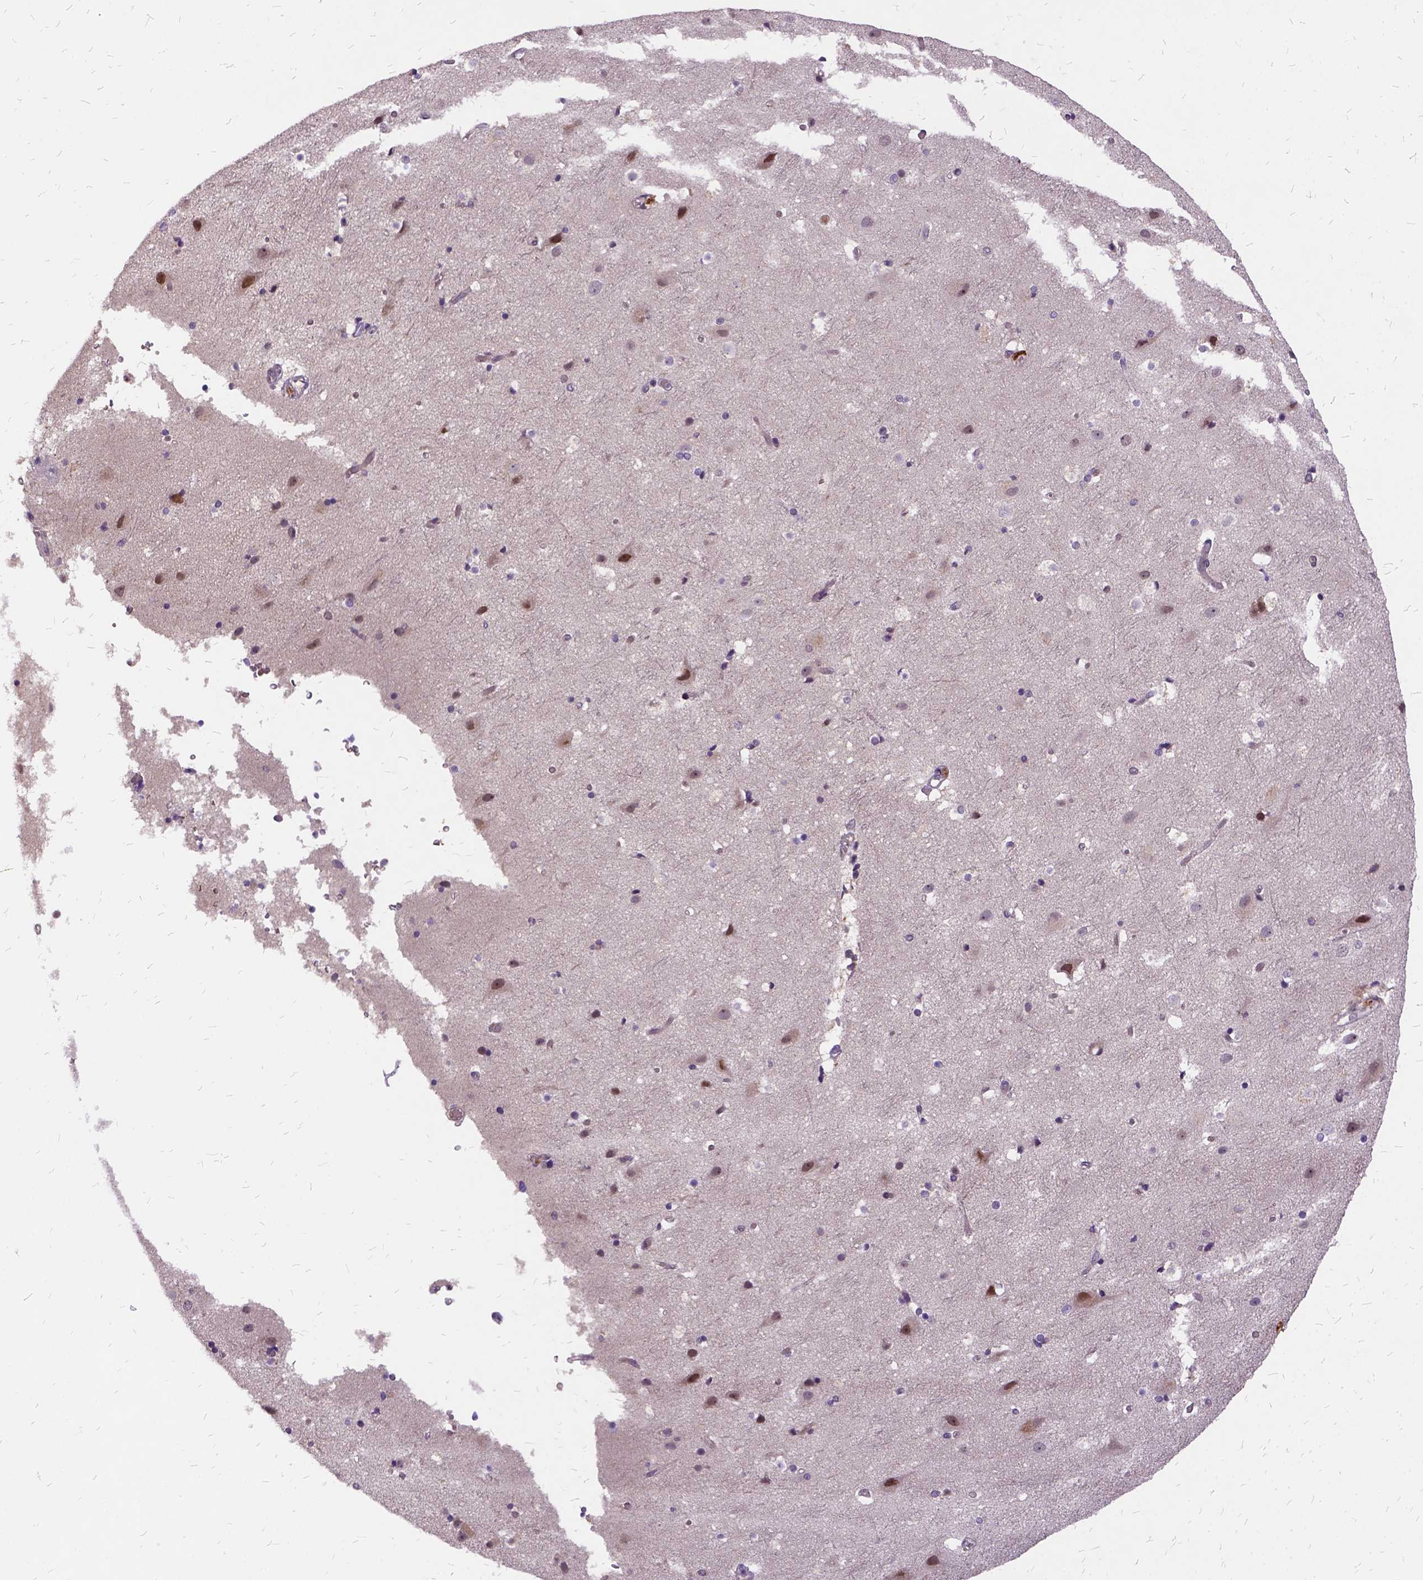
{"staining": {"intensity": "moderate", "quantity": ">75%", "location": "cytoplasmic/membranous"}, "tissue": "cerebral cortex", "cell_type": "Endothelial cells", "image_type": "normal", "snomed": [{"axis": "morphology", "description": "Normal tissue, NOS"}, {"axis": "topography", "description": "Cerebral cortex"}], "caption": "An image showing moderate cytoplasmic/membranous positivity in about >75% of endothelial cells in unremarkable cerebral cortex, as visualized by brown immunohistochemical staining.", "gene": "ILRUN", "patient": {"sex": "female", "age": 52}}